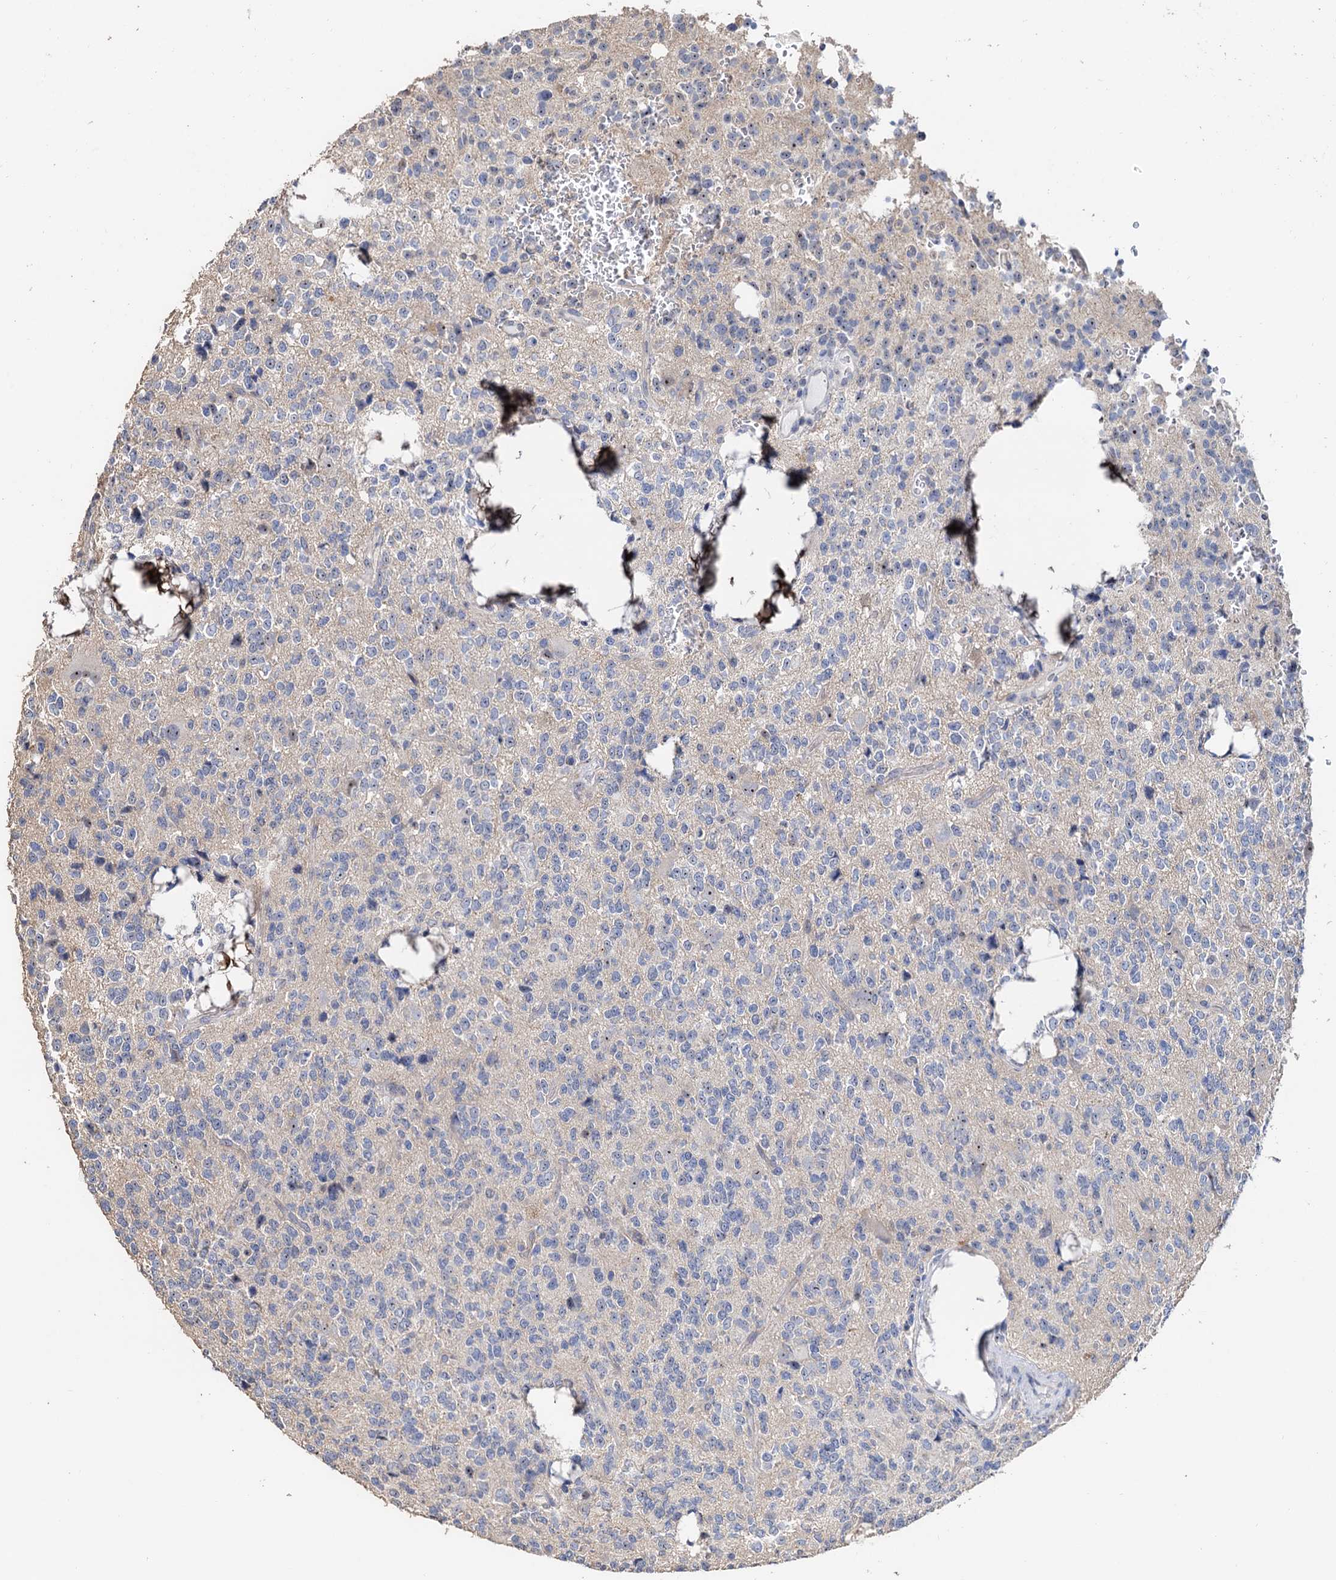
{"staining": {"intensity": "negative", "quantity": "none", "location": "none"}, "tissue": "glioma", "cell_type": "Tumor cells", "image_type": "cancer", "snomed": [{"axis": "morphology", "description": "Glioma, malignant, High grade"}, {"axis": "topography", "description": "Brain"}], "caption": "Immunohistochemistry (IHC) histopathology image of neoplastic tissue: human glioma stained with DAB (3,3'-diaminobenzidine) shows no significant protein positivity in tumor cells.", "gene": "C2CD3", "patient": {"sex": "female", "age": 62}}